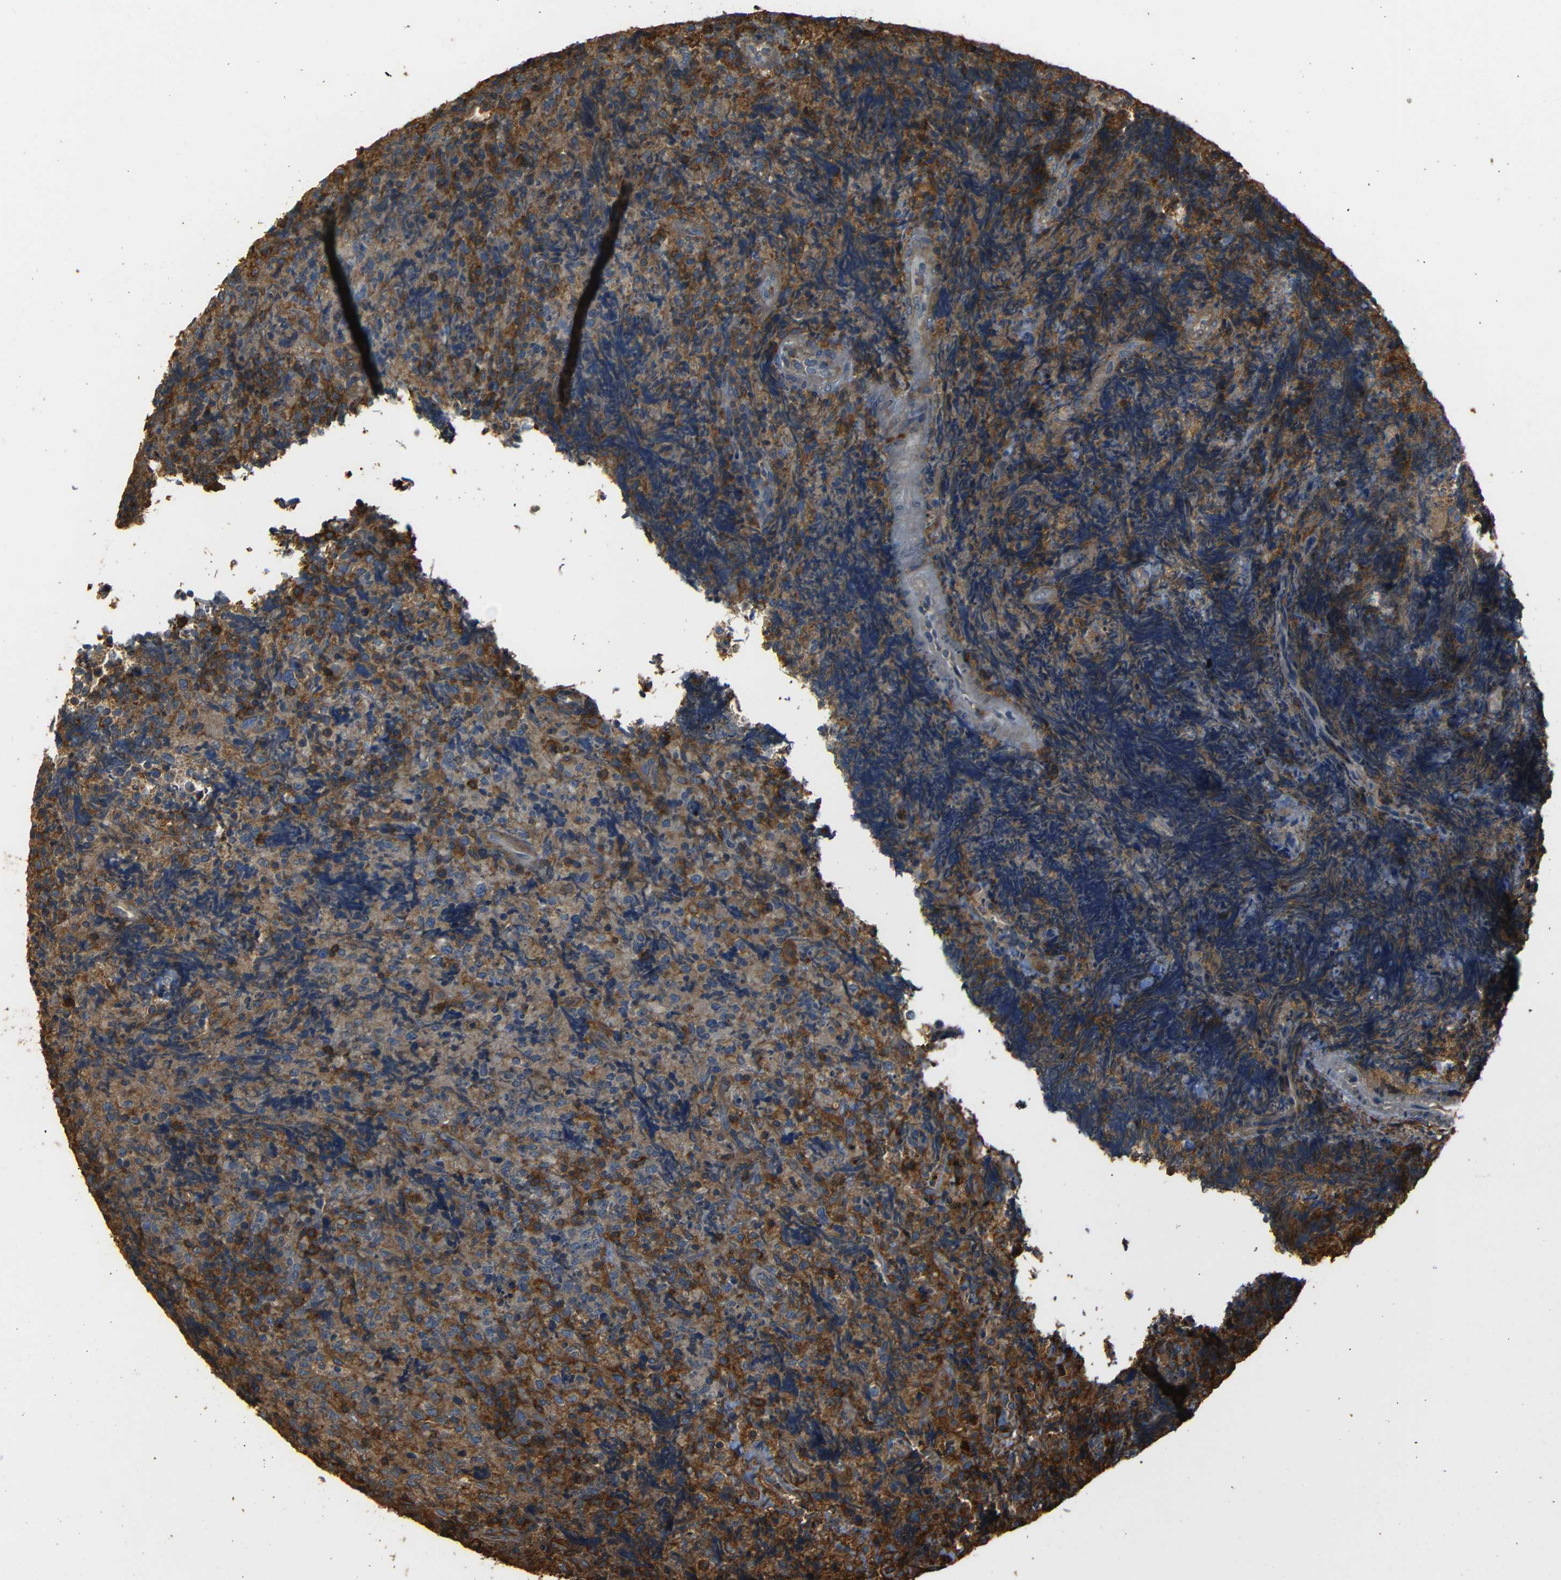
{"staining": {"intensity": "strong", "quantity": "25%-75%", "location": "cytoplasmic/membranous"}, "tissue": "lymphoma", "cell_type": "Tumor cells", "image_type": "cancer", "snomed": [{"axis": "morphology", "description": "Malignant lymphoma, non-Hodgkin's type, High grade"}, {"axis": "topography", "description": "Tonsil"}], "caption": "Immunohistochemistry (IHC) image of neoplastic tissue: lymphoma stained using immunohistochemistry (IHC) exhibits high levels of strong protein expression localized specifically in the cytoplasmic/membranous of tumor cells, appearing as a cytoplasmic/membranous brown color.", "gene": "ADGRE5", "patient": {"sex": "female", "age": 36}}